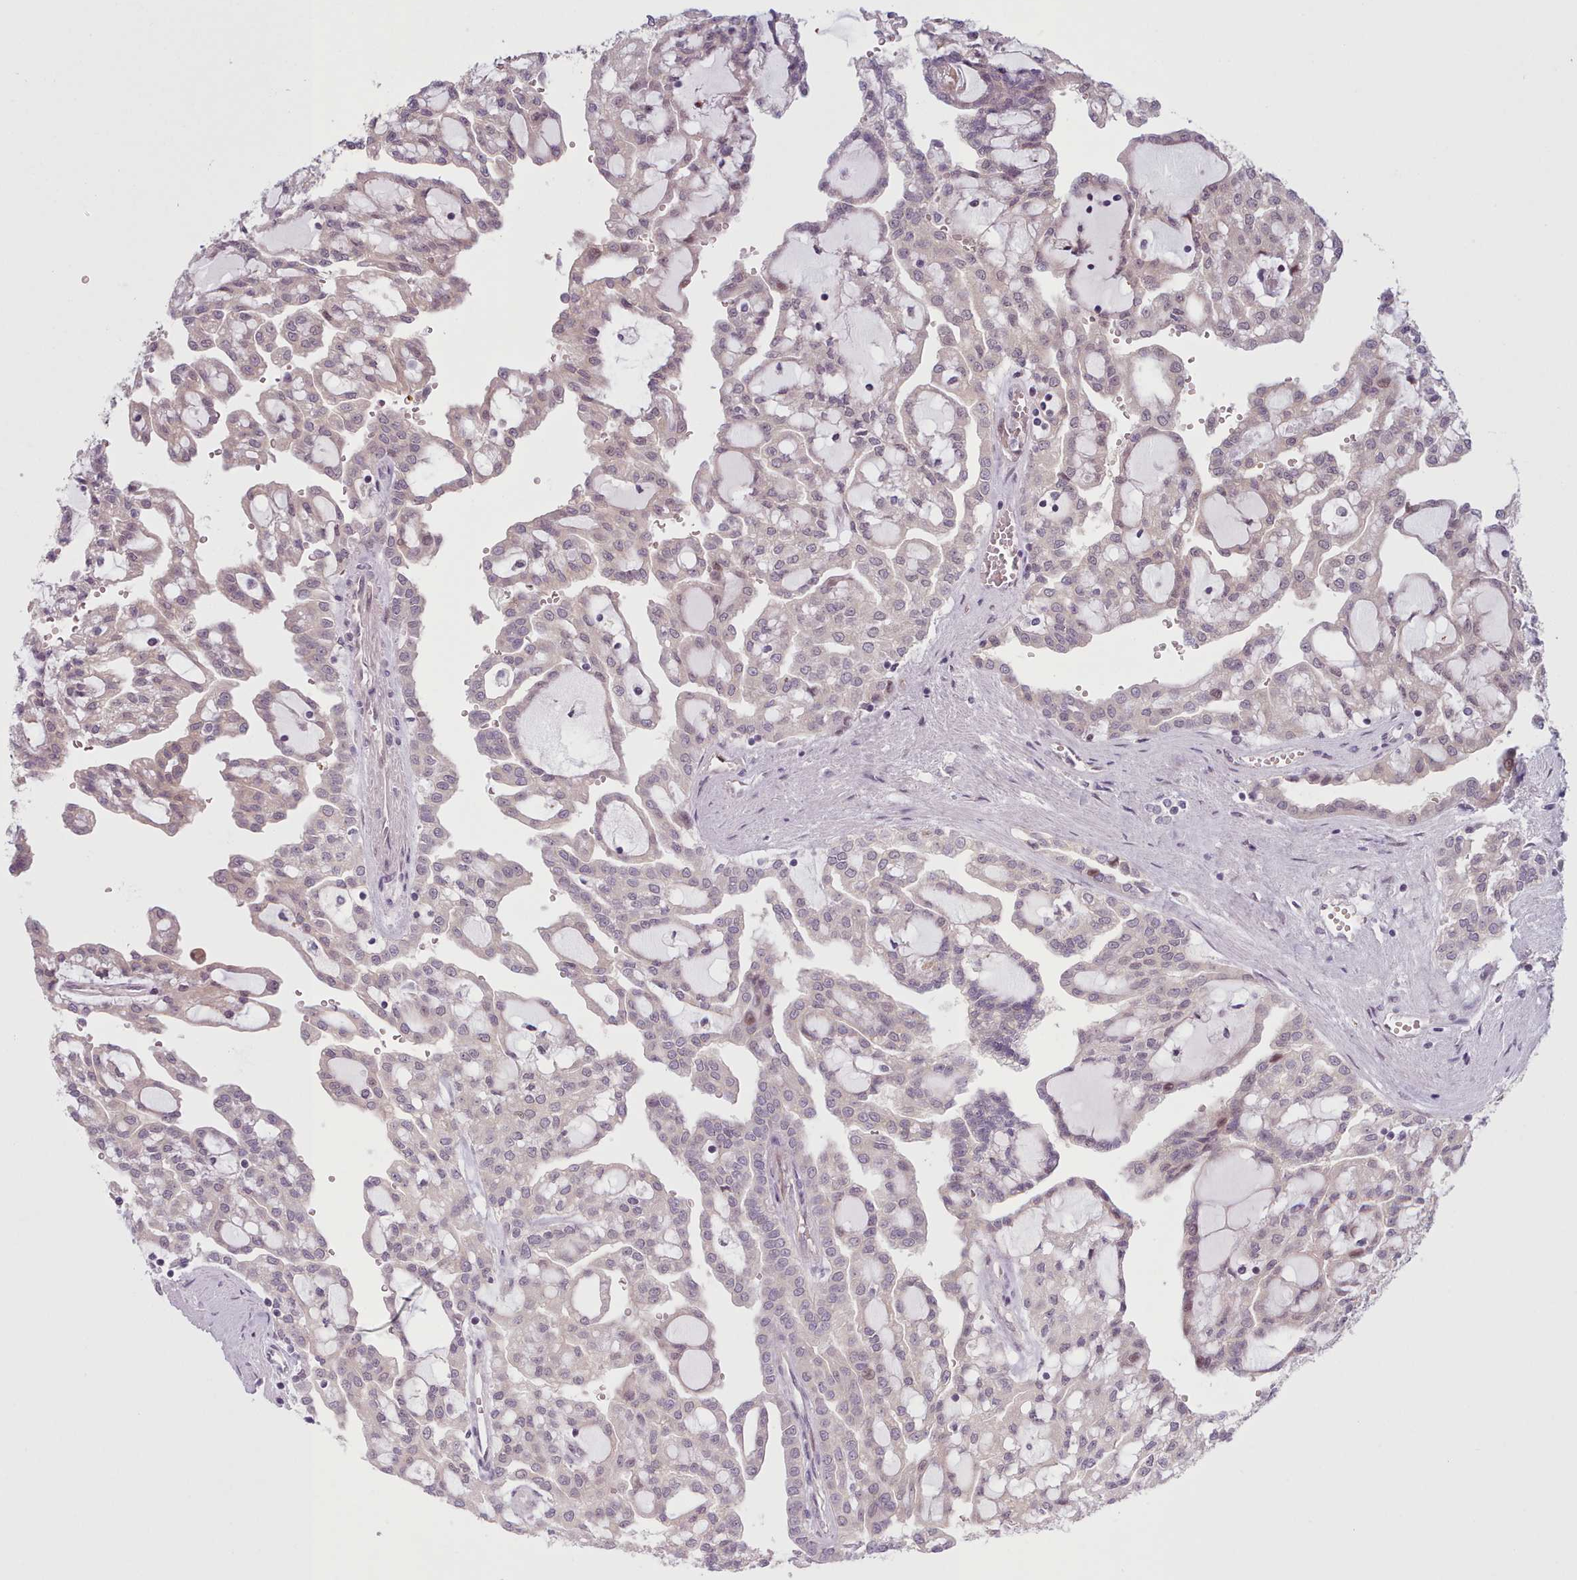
{"staining": {"intensity": "weak", "quantity": "<25%", "location": "nuclear"}, "tissue": "renal cancer", "cell_type": "Tumor cells", "image_type": "cancer", "snomed": [{"axis": "morphology", "description": "Adenocarcinoma, NOS"}, {"axis": "topography", "description": "Kidney"}], "caption": "An immunohistochemistry (IHC) photomicrograph of renal cancer is shown. There is no staining in tumor cells of renal cancer.", "gene": "KBTBD7", "patient": {"sex": "male", "age": 63}}